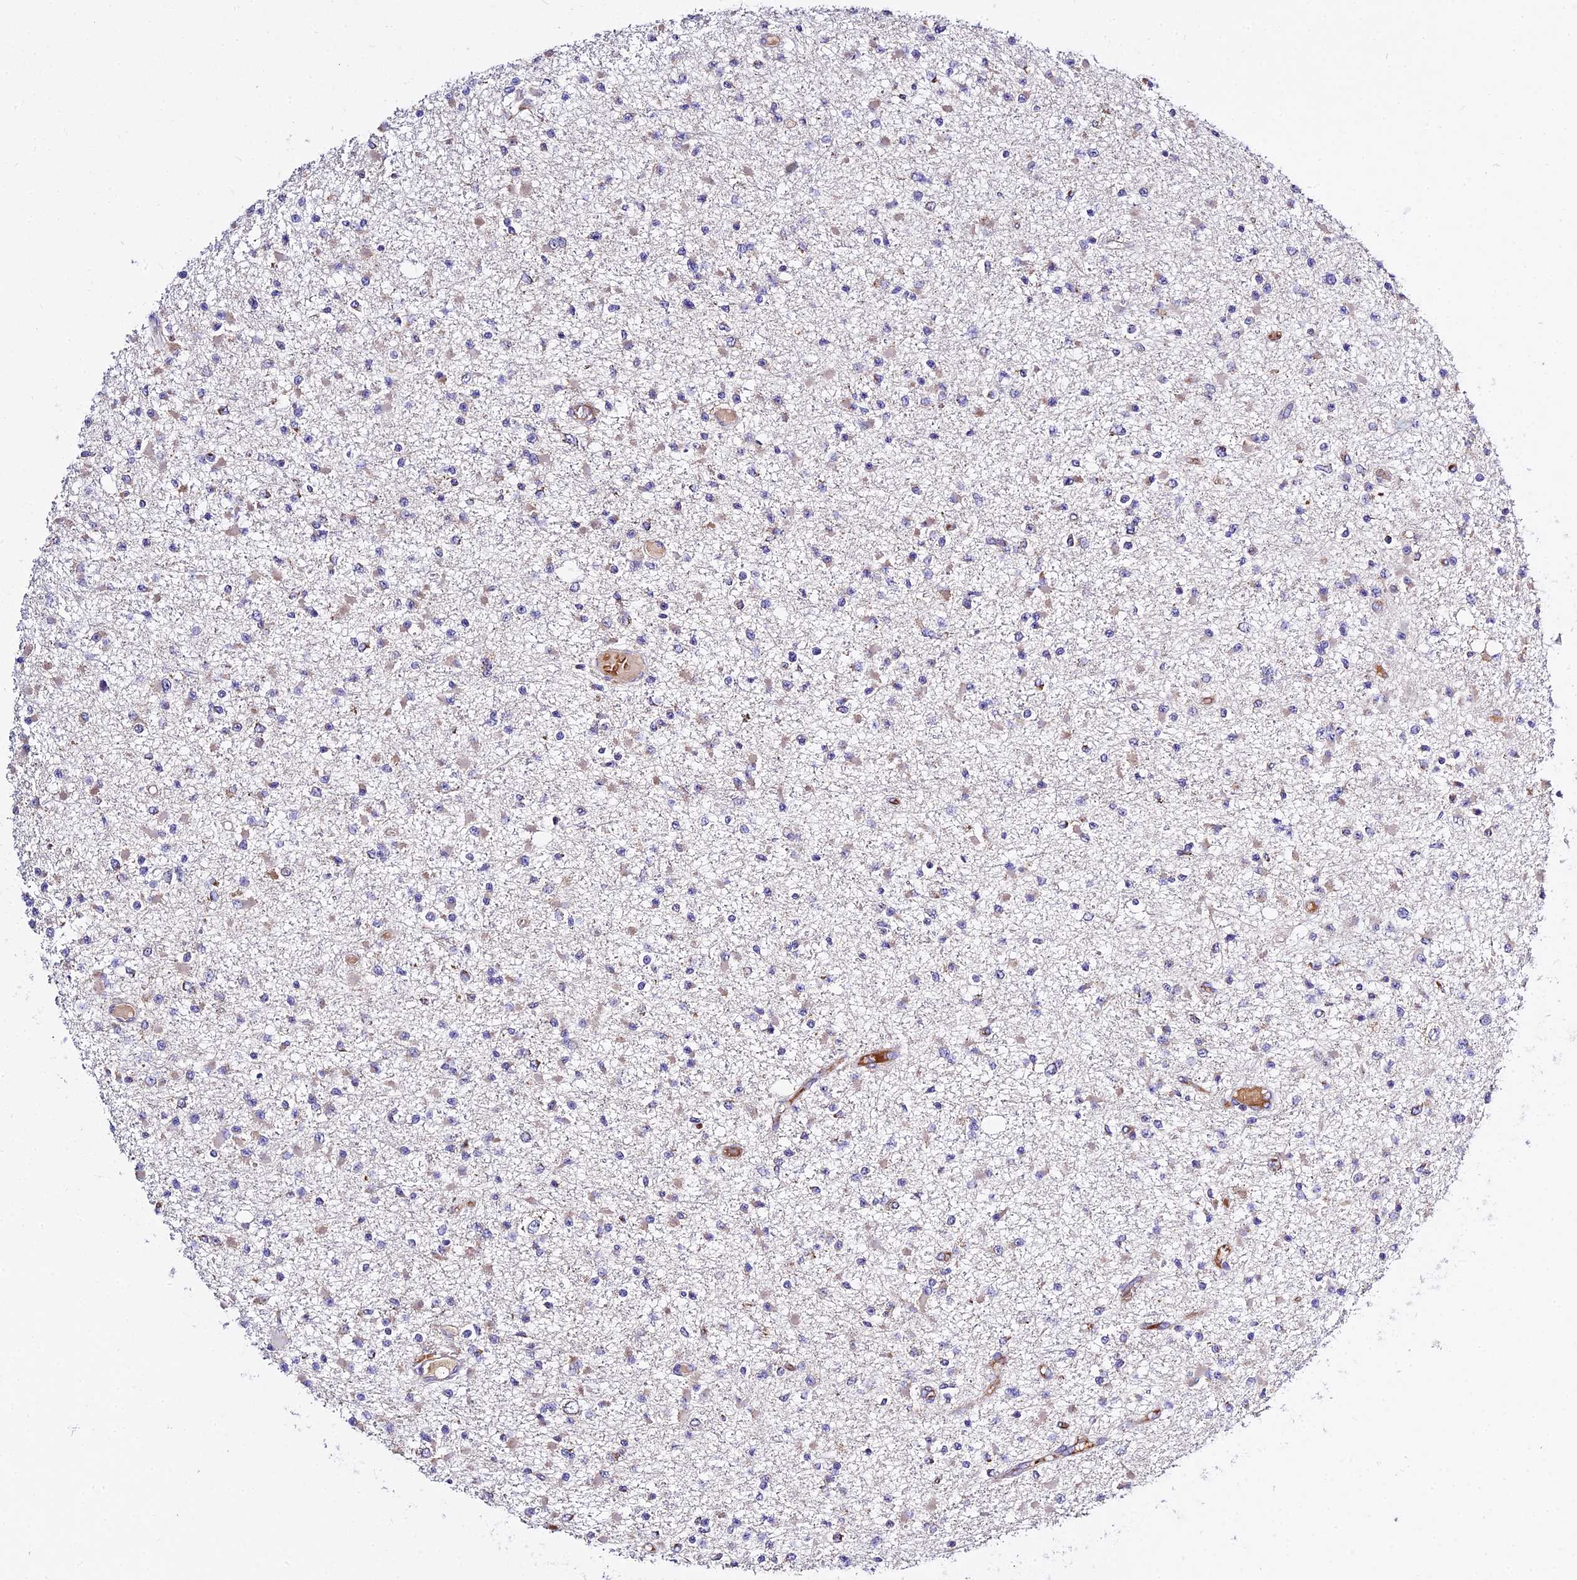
{"staining": {"intensity": "negative", "quantity": "none", "location": "none"}, "tissue": "glioma", "cell_type": "Tumor cells", "image_type": "cancer", "snomed": [{"axis": "morphology", "description": "Glioma, malignant, Low grade"}, {"axis": "topography", "description": "Brain"}], "caption": "Immunohistochemistry (IHC) of malignant glioma (low-grade) shows no positivity in tumor cells.", "gene": "TYW5", "patient": {"sex": "female", "age": 22}}